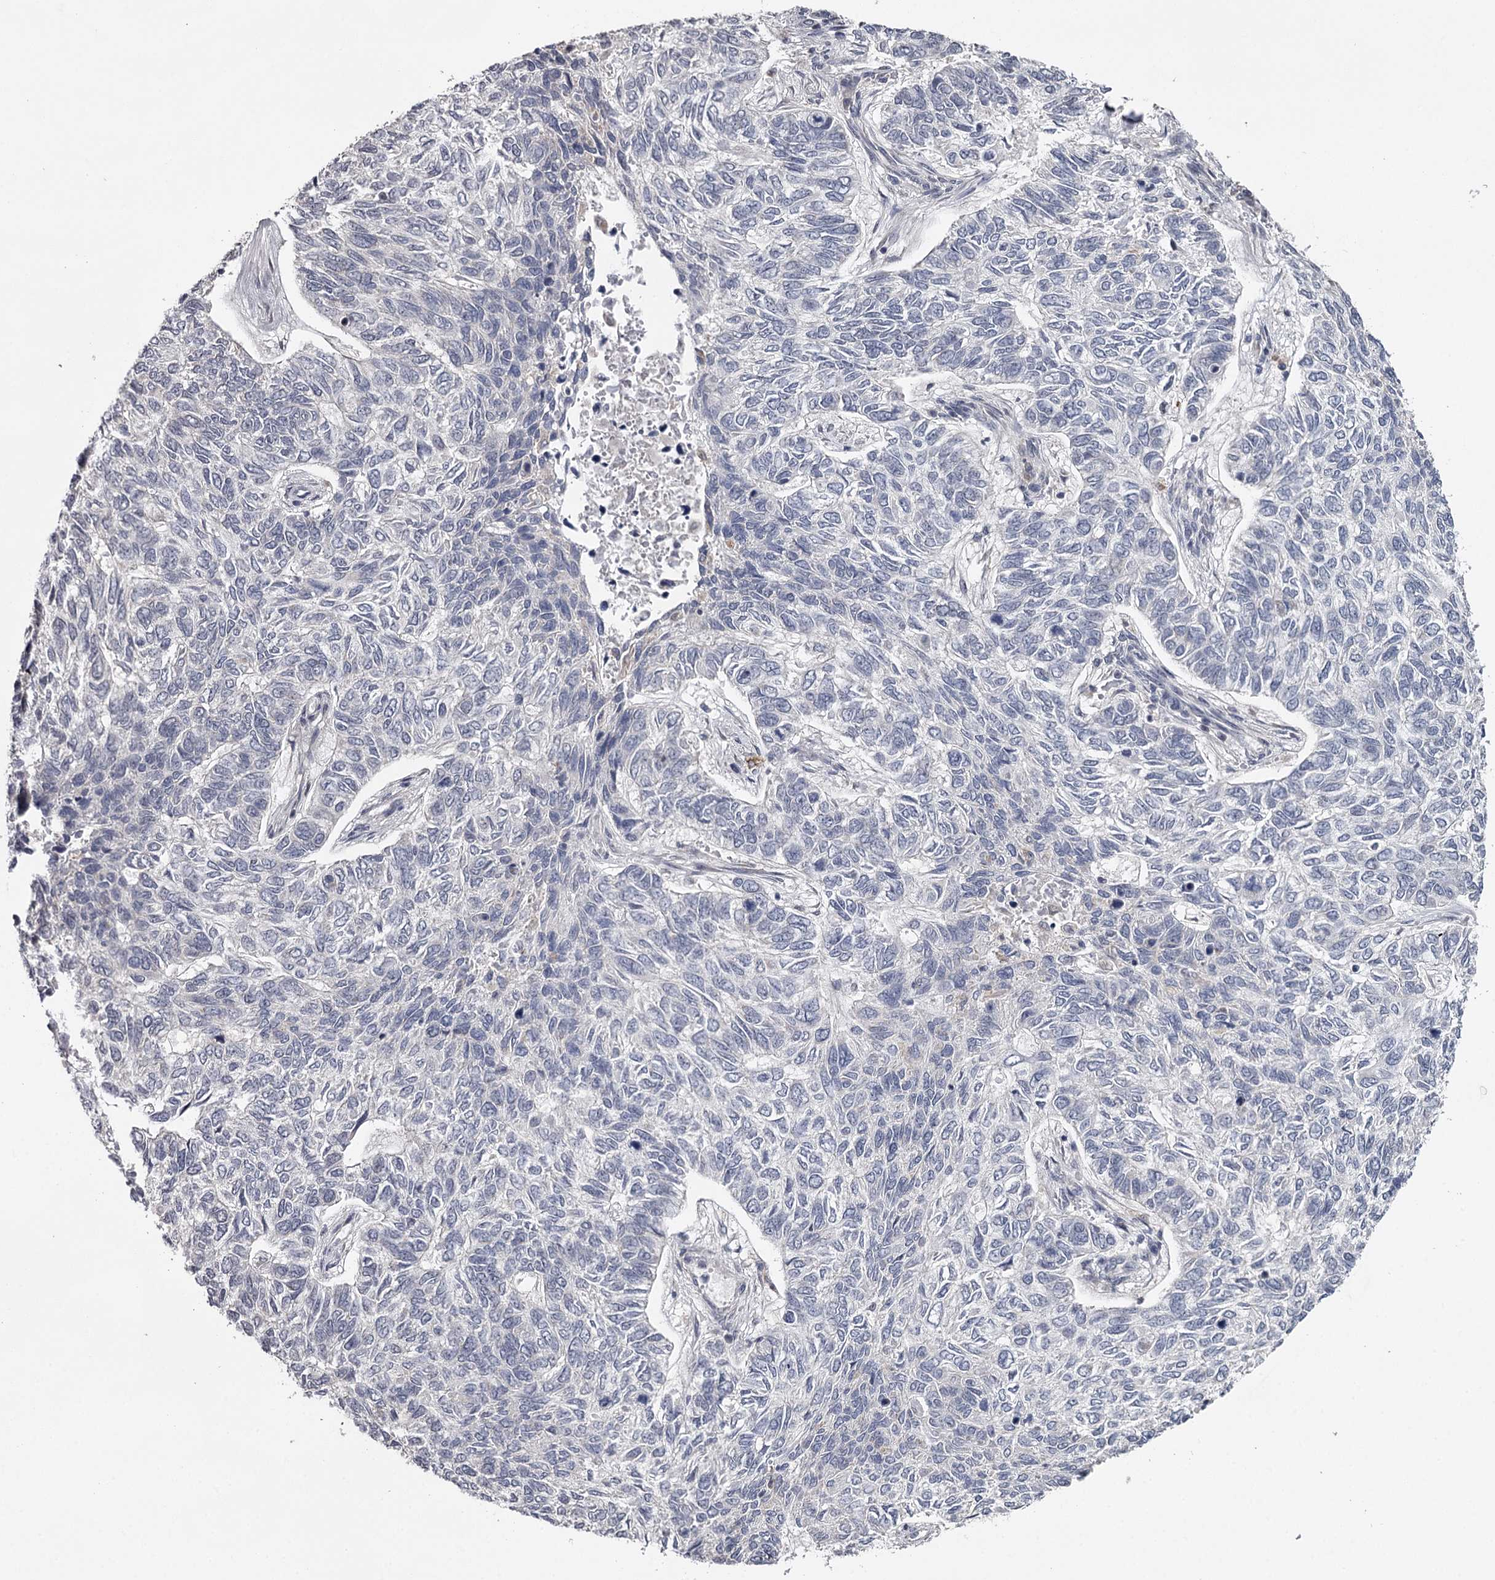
{"staining": {"intensity": "negative", "quantity": "none", "location": "none"}, "tissue": "skin cancer", "cell_type": "Tumor cells", "image_type": "cancer", "snomed": [{"axis": "morphology", "description": "Basal cell carcinoma"}, {"axis": "topography", "description": "Skin"}], "caption": "A high-resolution histopathology image shows immunohistochemistry staining of basal cell carcinoma (skin), which exhibits no significant positivity in tumor cells.", "gene": "GTSF1", "patient": {"sex": "female", "age": 65}}